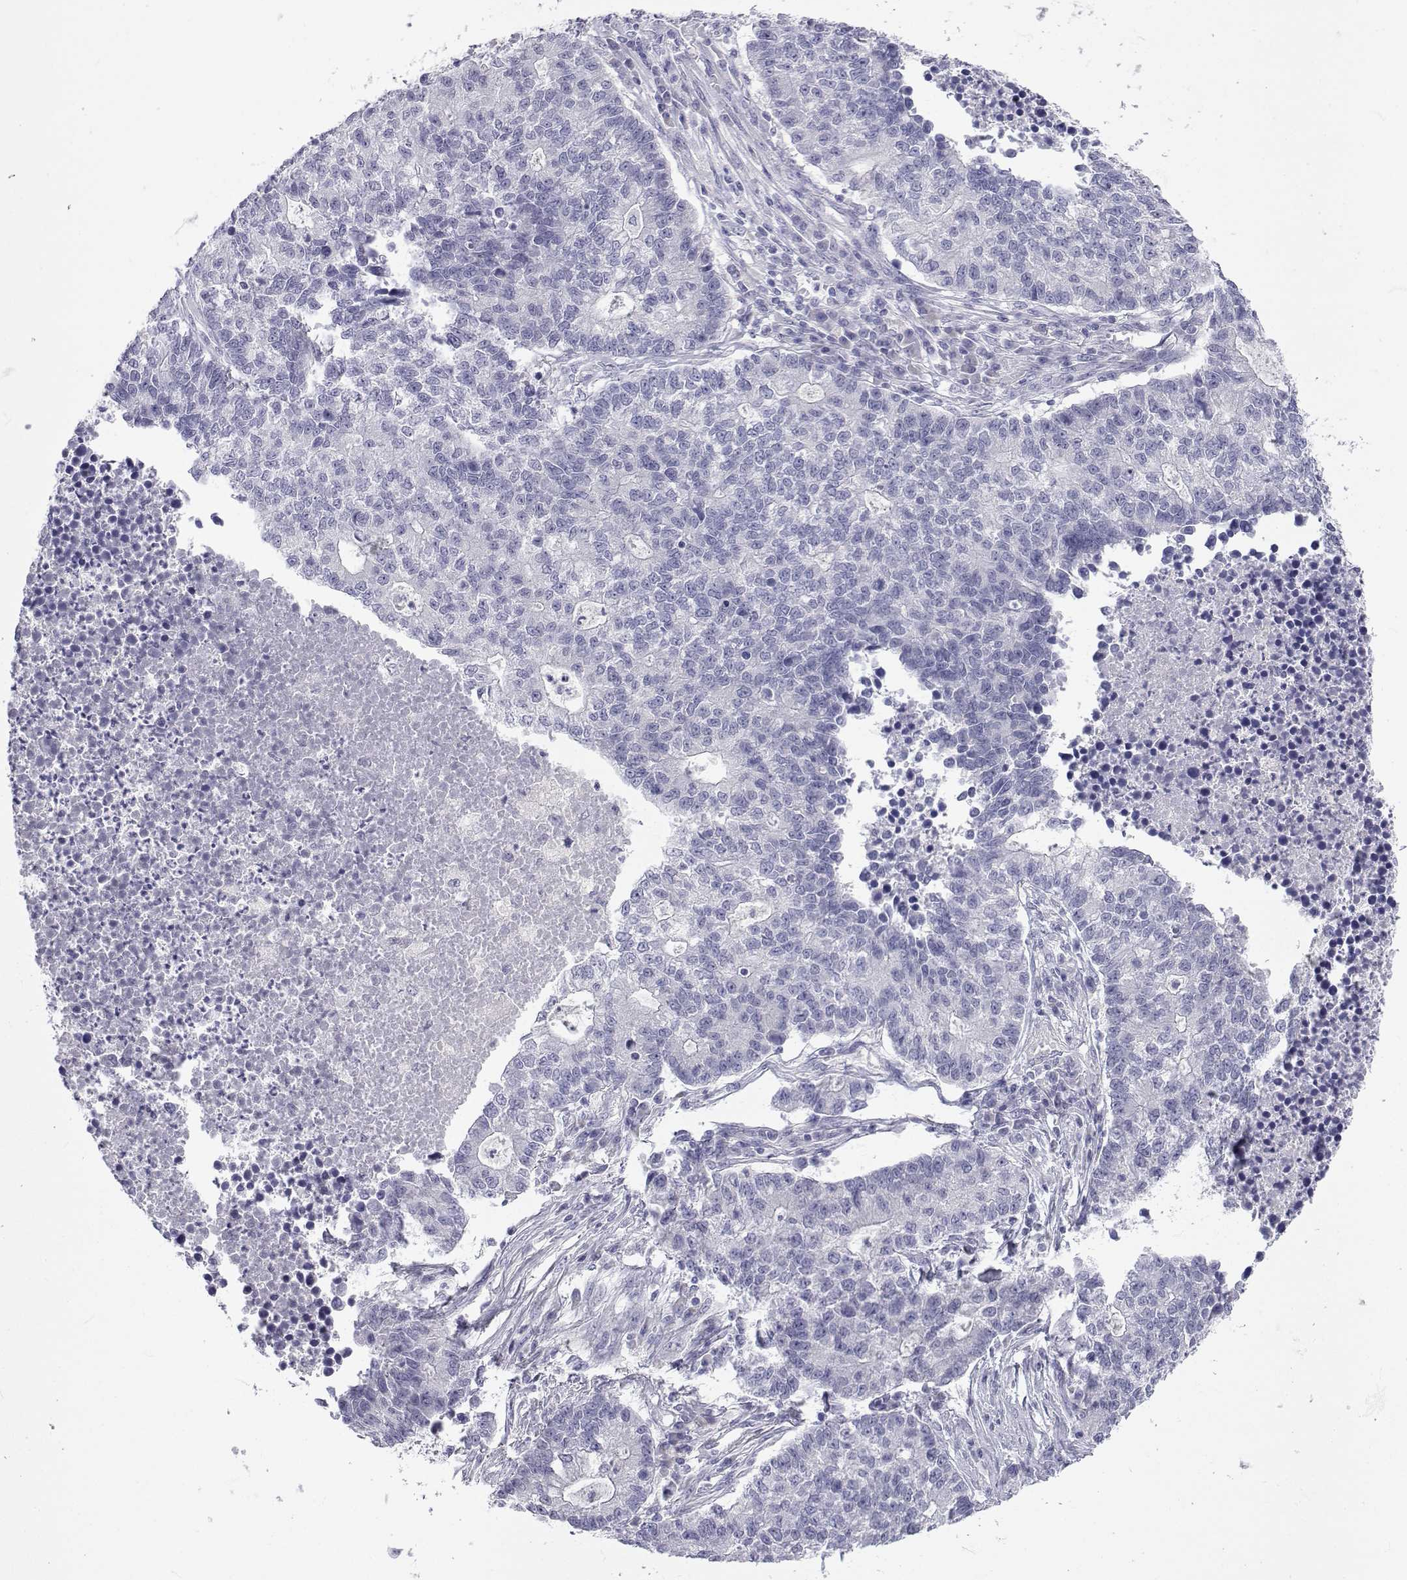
{"staining": {"intensity": "negative", "quantity": "none", "location": "none"}, "tissue": "lung cancer", "cell_type": "Tumor cells", "image_type": "cancer", "snomed": [{"axis": "morphology", "description": "Adenocarcinoma, NOS"}, {"axis": "topography", "description": "Lung"}], "caption": "Immunohistochemistry image of neoplastic tissue: human lung adenocarcinoma stained with DAB (3,3'-diaminobenzidine) displays no significant protein staining in tumor cells. (Immunohistochemistry, brightfield microscopy, high magnification).", "gene": "SLC6A3", "patient": {"sex": "male", "age": 57}}